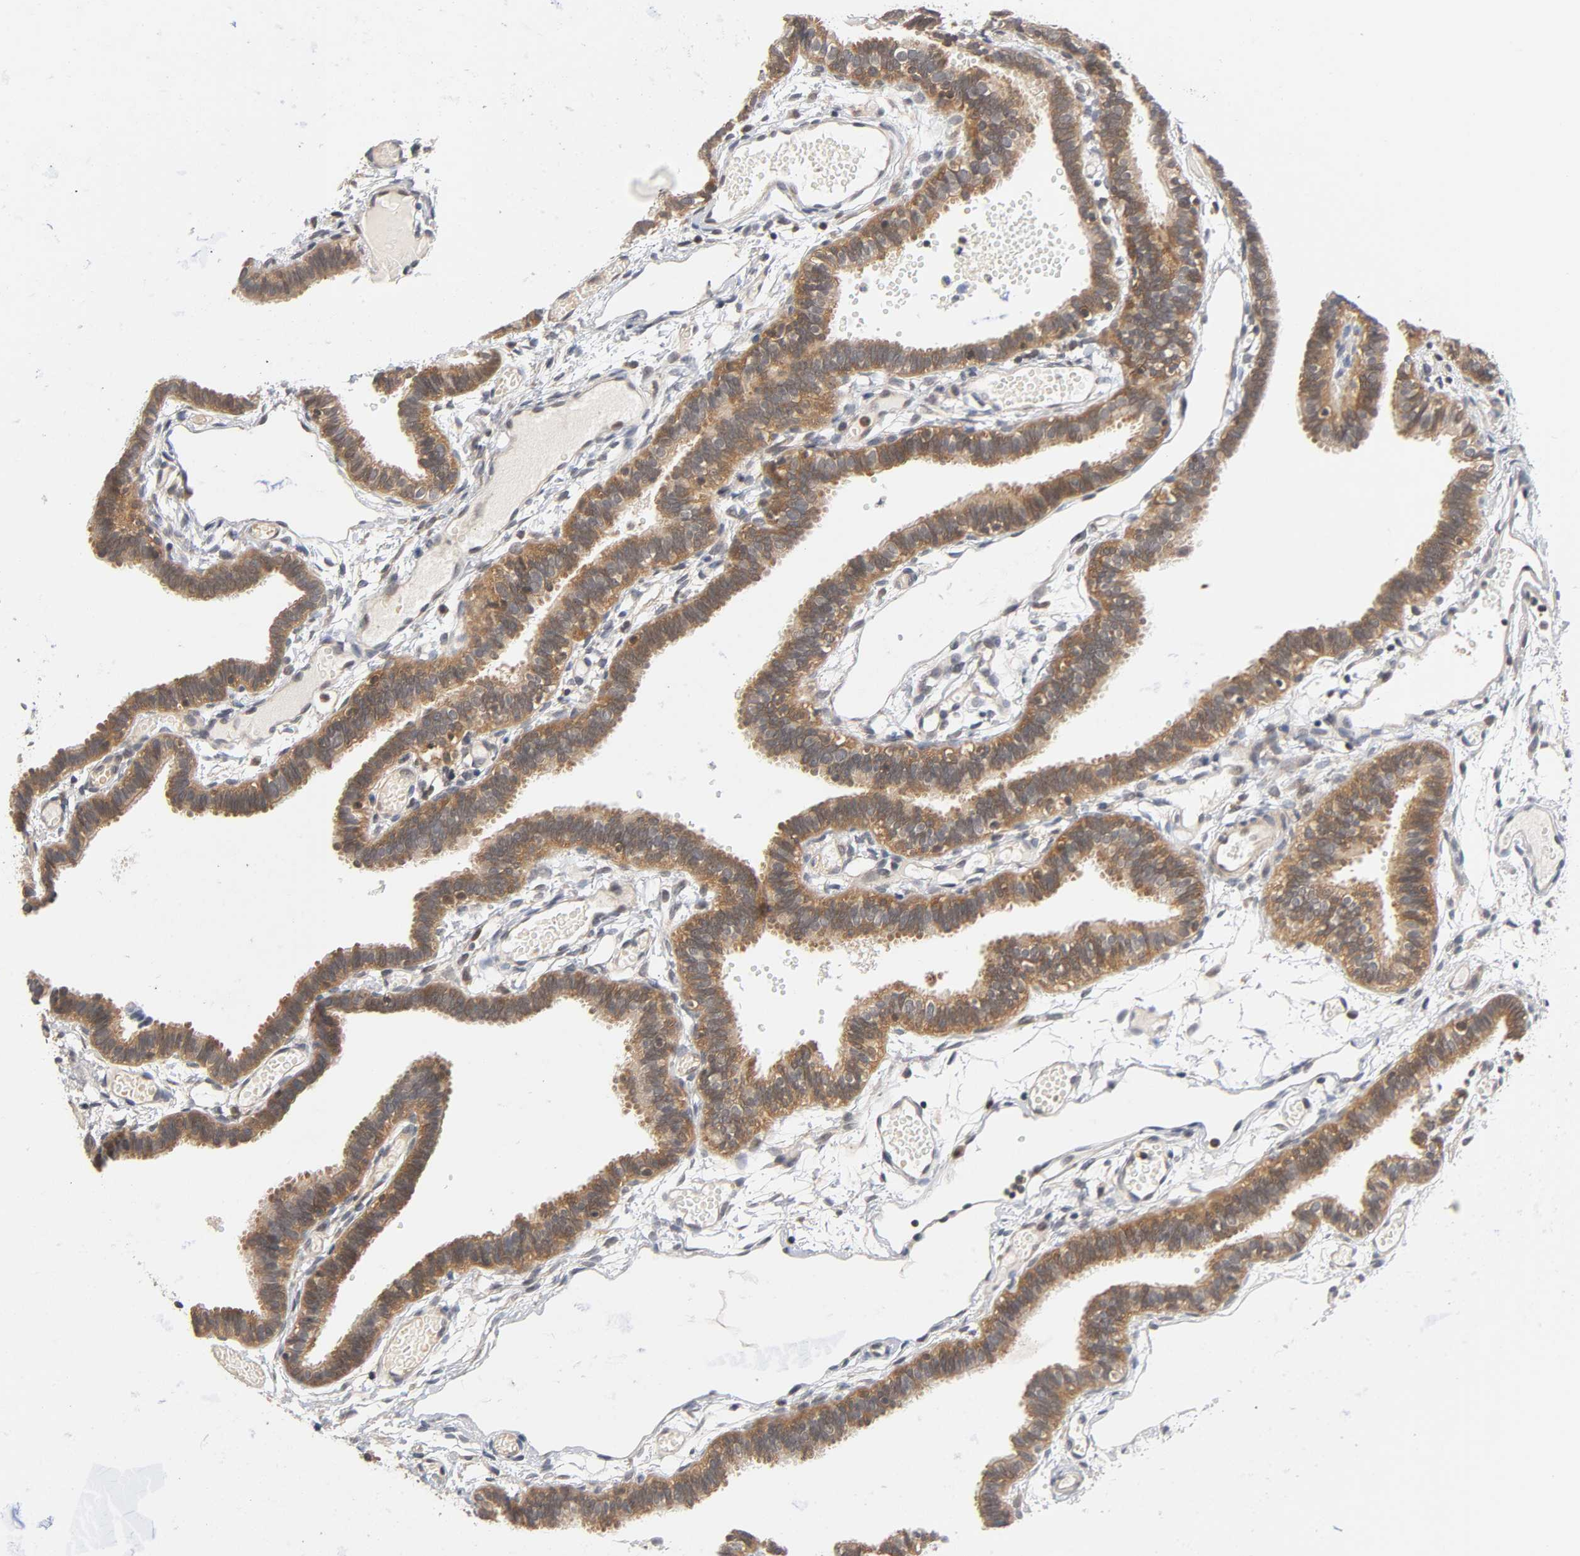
{"staining": {"intensity": "moderate", "quantity": ">75%", "location": "cytoplasmic/membranous"}, "tissue": "fallopian tube", "cell_type": "Glandular cells", "image_type": "normal", "snomed": [{"axis": "morphology", "description": "Normal tissue, NOS"}, {"axis": "topography", "description": "Fallopian tube"}], "caption": "This image shows IHC staining of benign human fallopian tube, with medium moderate cytoplasmic/membranous expression in approximately >75% of glandular cells.", "gene": "PRKAB1", "patient": {"sex": "female", "age": 29}}